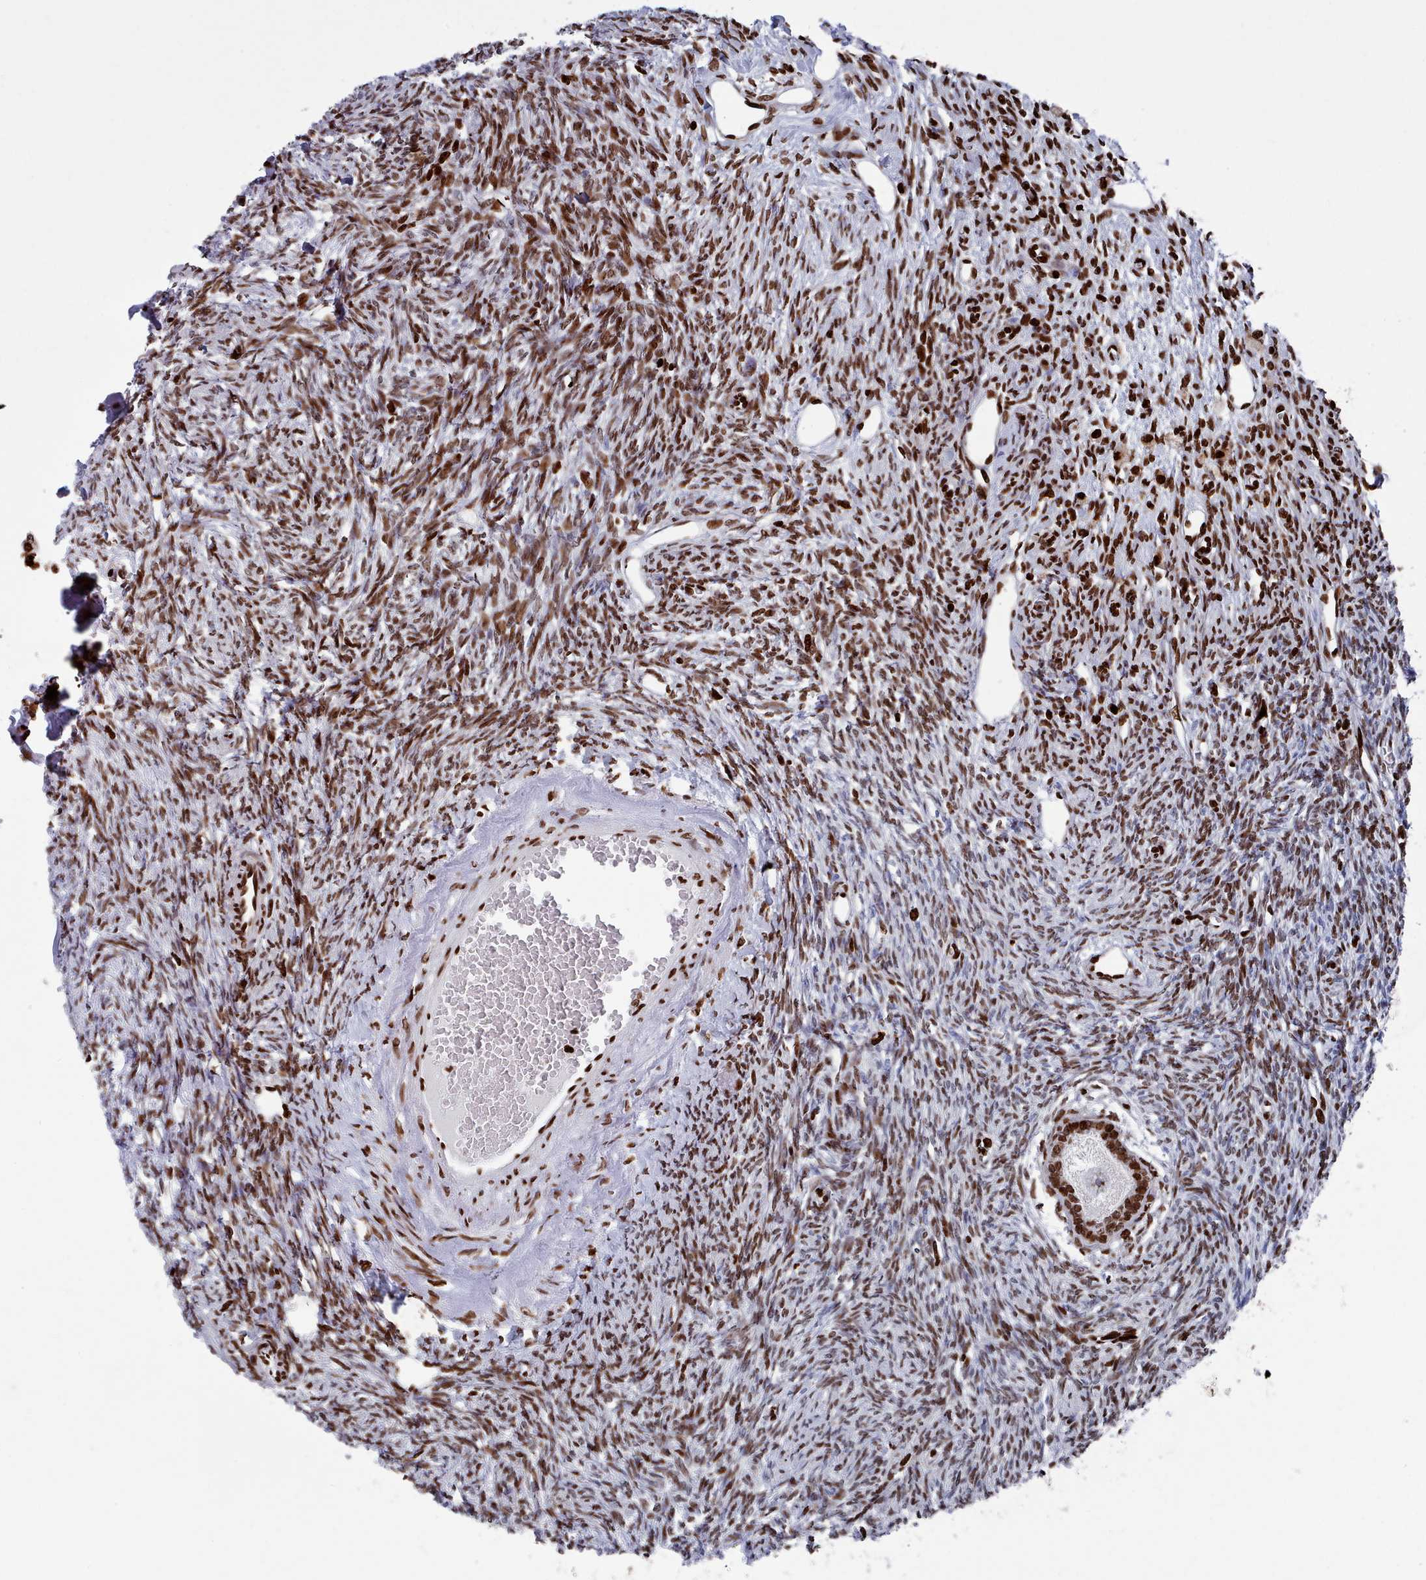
{"staining": {"intensity": "strong", "quantity": ">75%", "location": "nuclear"}, "tissue": "ovary", "cell_type": "Follicle cells", "image_type": "normal", "snomed": [{"axis": "morphology", "description": "Normal tissue, NOS"}, {"axis": "morphology", "description": "Cyst, NOS"}, {"axis": "topography", "description": "Ovary"}], "caption": "Ovary stained with immunohistochemistry (IHC) demonstrates strong nuclear staining in about >75% of follicle cells. (DAB (3,3'-diaminobenzidine) = brown stain, brightfield microscopy at high magnification).", "gene": "PCDHB11", "patient": {"sex": "female", "age": 33}}